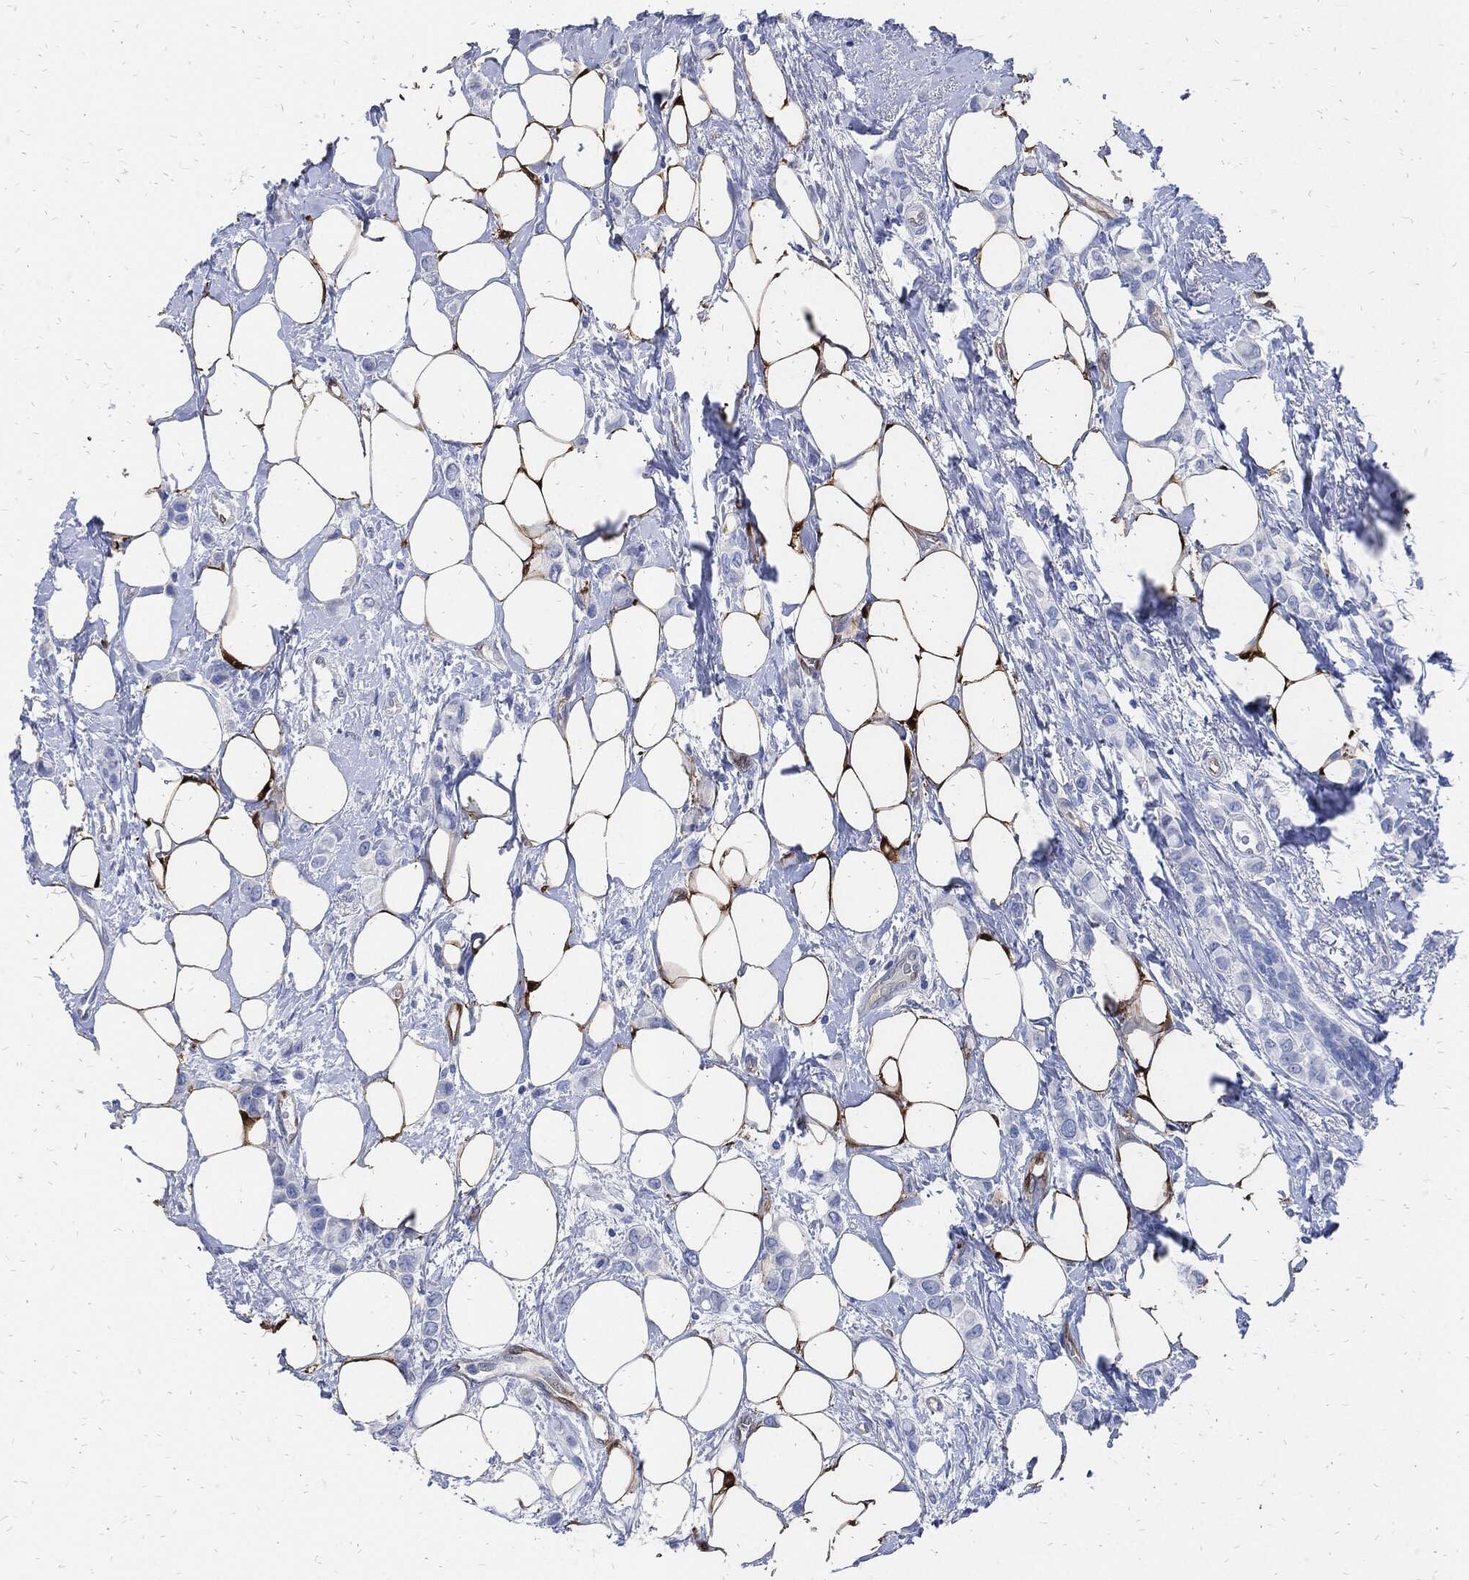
{"staining": {"intensity": "negative", "quantity": "none", "location": "none"}, "tissue": "breast cancer", "cell_type": "Tumor cells", "image_type": "cancer", "snomed": [{"axis": "morphology", "description": "Lobular carcinoma"}, {"axis": "topography", "description": "Breast"}], "caption": "A photomicrograph of lobular carcinoma (breast) stained for a protein demonstrates no brown staining in tumor cells.", "gene": "FABP4", "patient": {"sex": "female", "age": 66}}